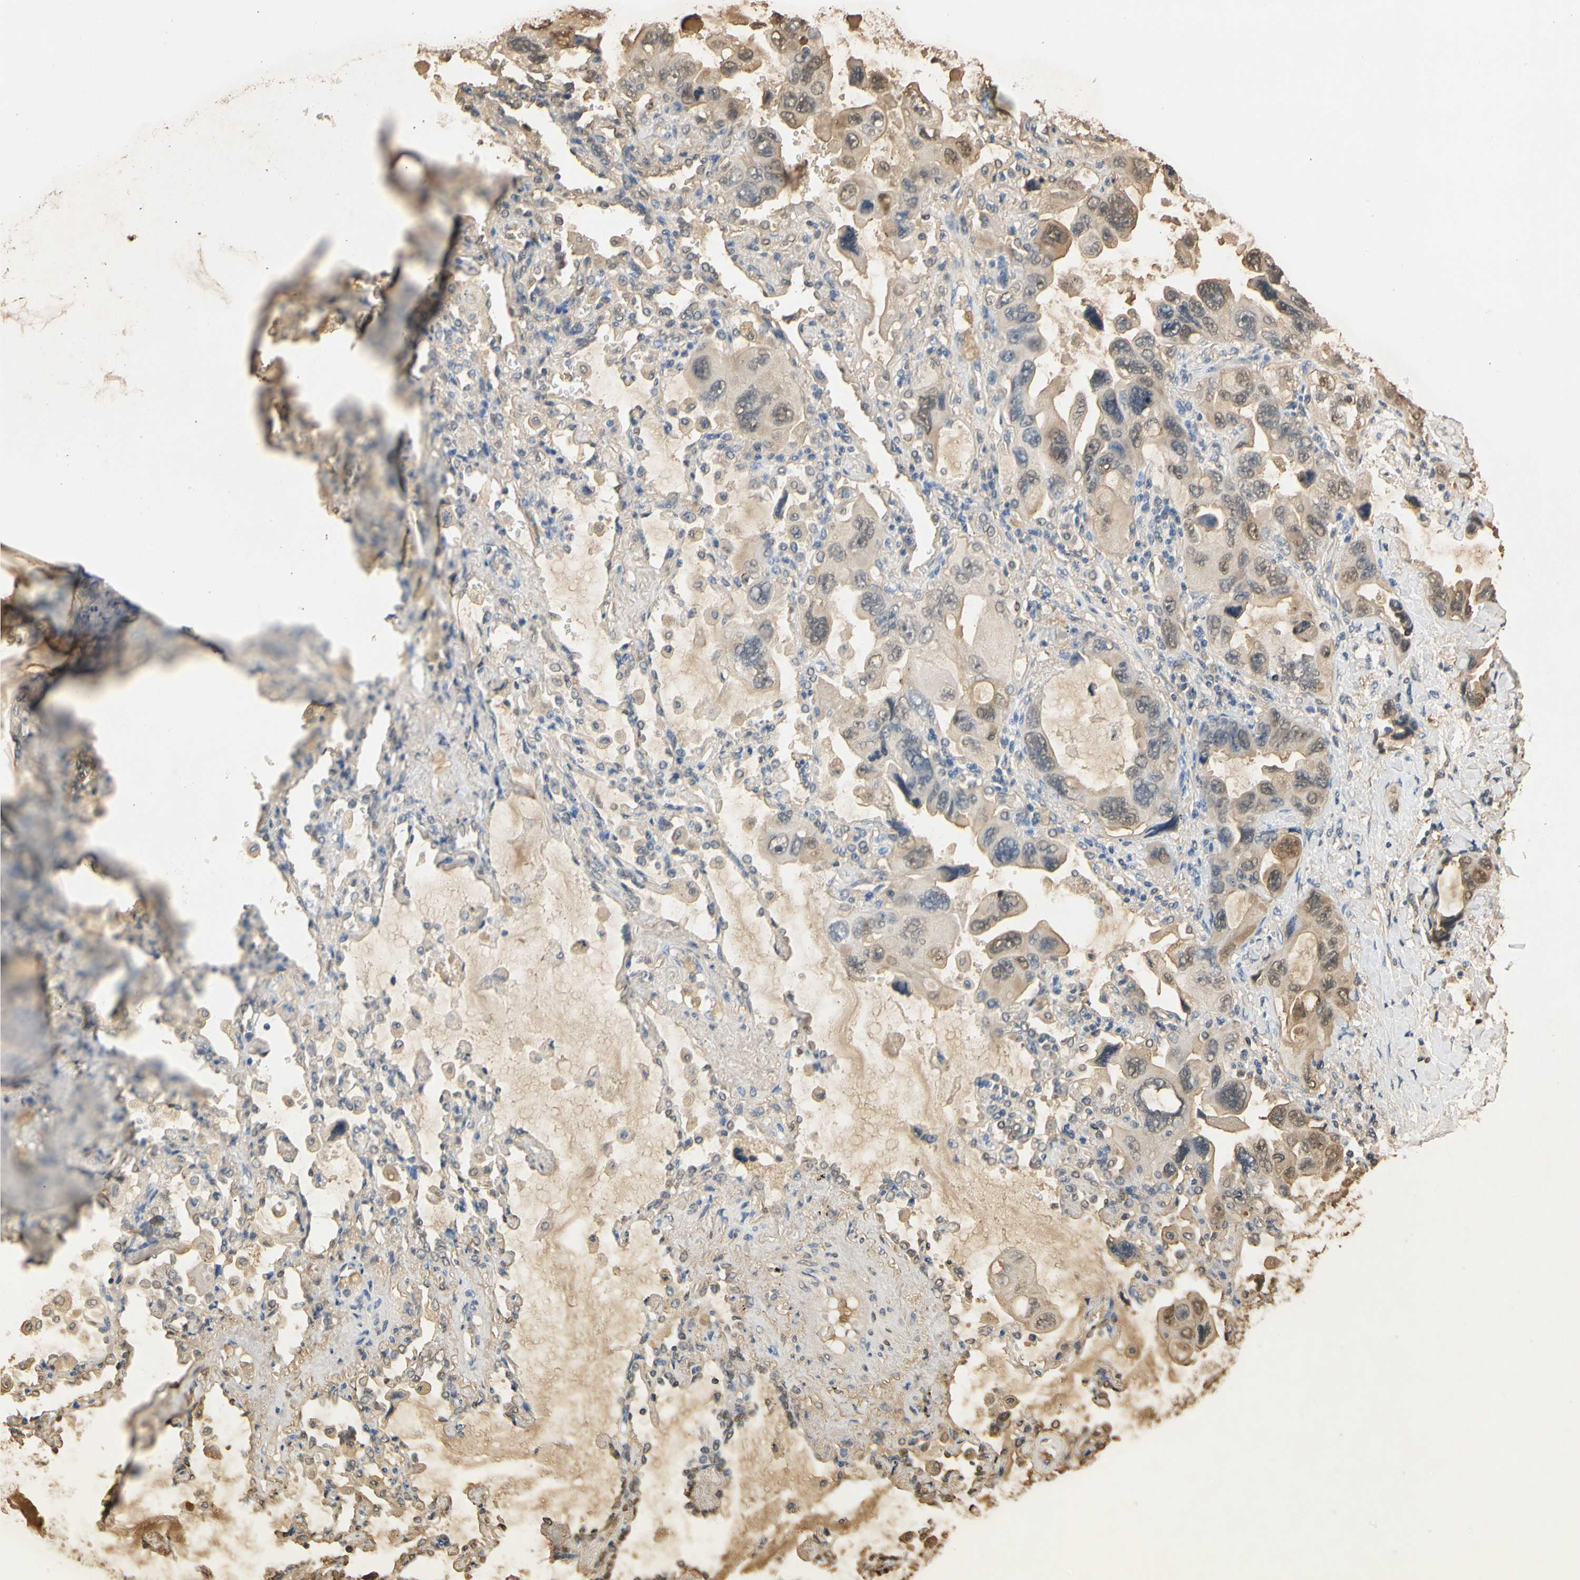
{"staining": {"intensity": "weak", "quantity": "25%-75%", "location": "cytoplasmic/membranous"}, "tissue": "lung cancer", "cell_type": "Tumor cells", "image_type": "cancer", "snomed": [{"axis": "morphology", "description": "Squamous cell carcinoma, NOS"}, {"axis": "topography", "description": "Lung"}], "caption": "Squamous cell carcinoma (lung) was stained to show a protein in brown. There is low levels of weak cytoplasmic/membranous expression in about 25%-75% of tumor cells. The staining was performed using DAB, with brown indicating positive protein expression. Nuclei are stained blue with hematoxylin.", "gene": "S100A6", "patient": {"sex": "female", "age": 73}}